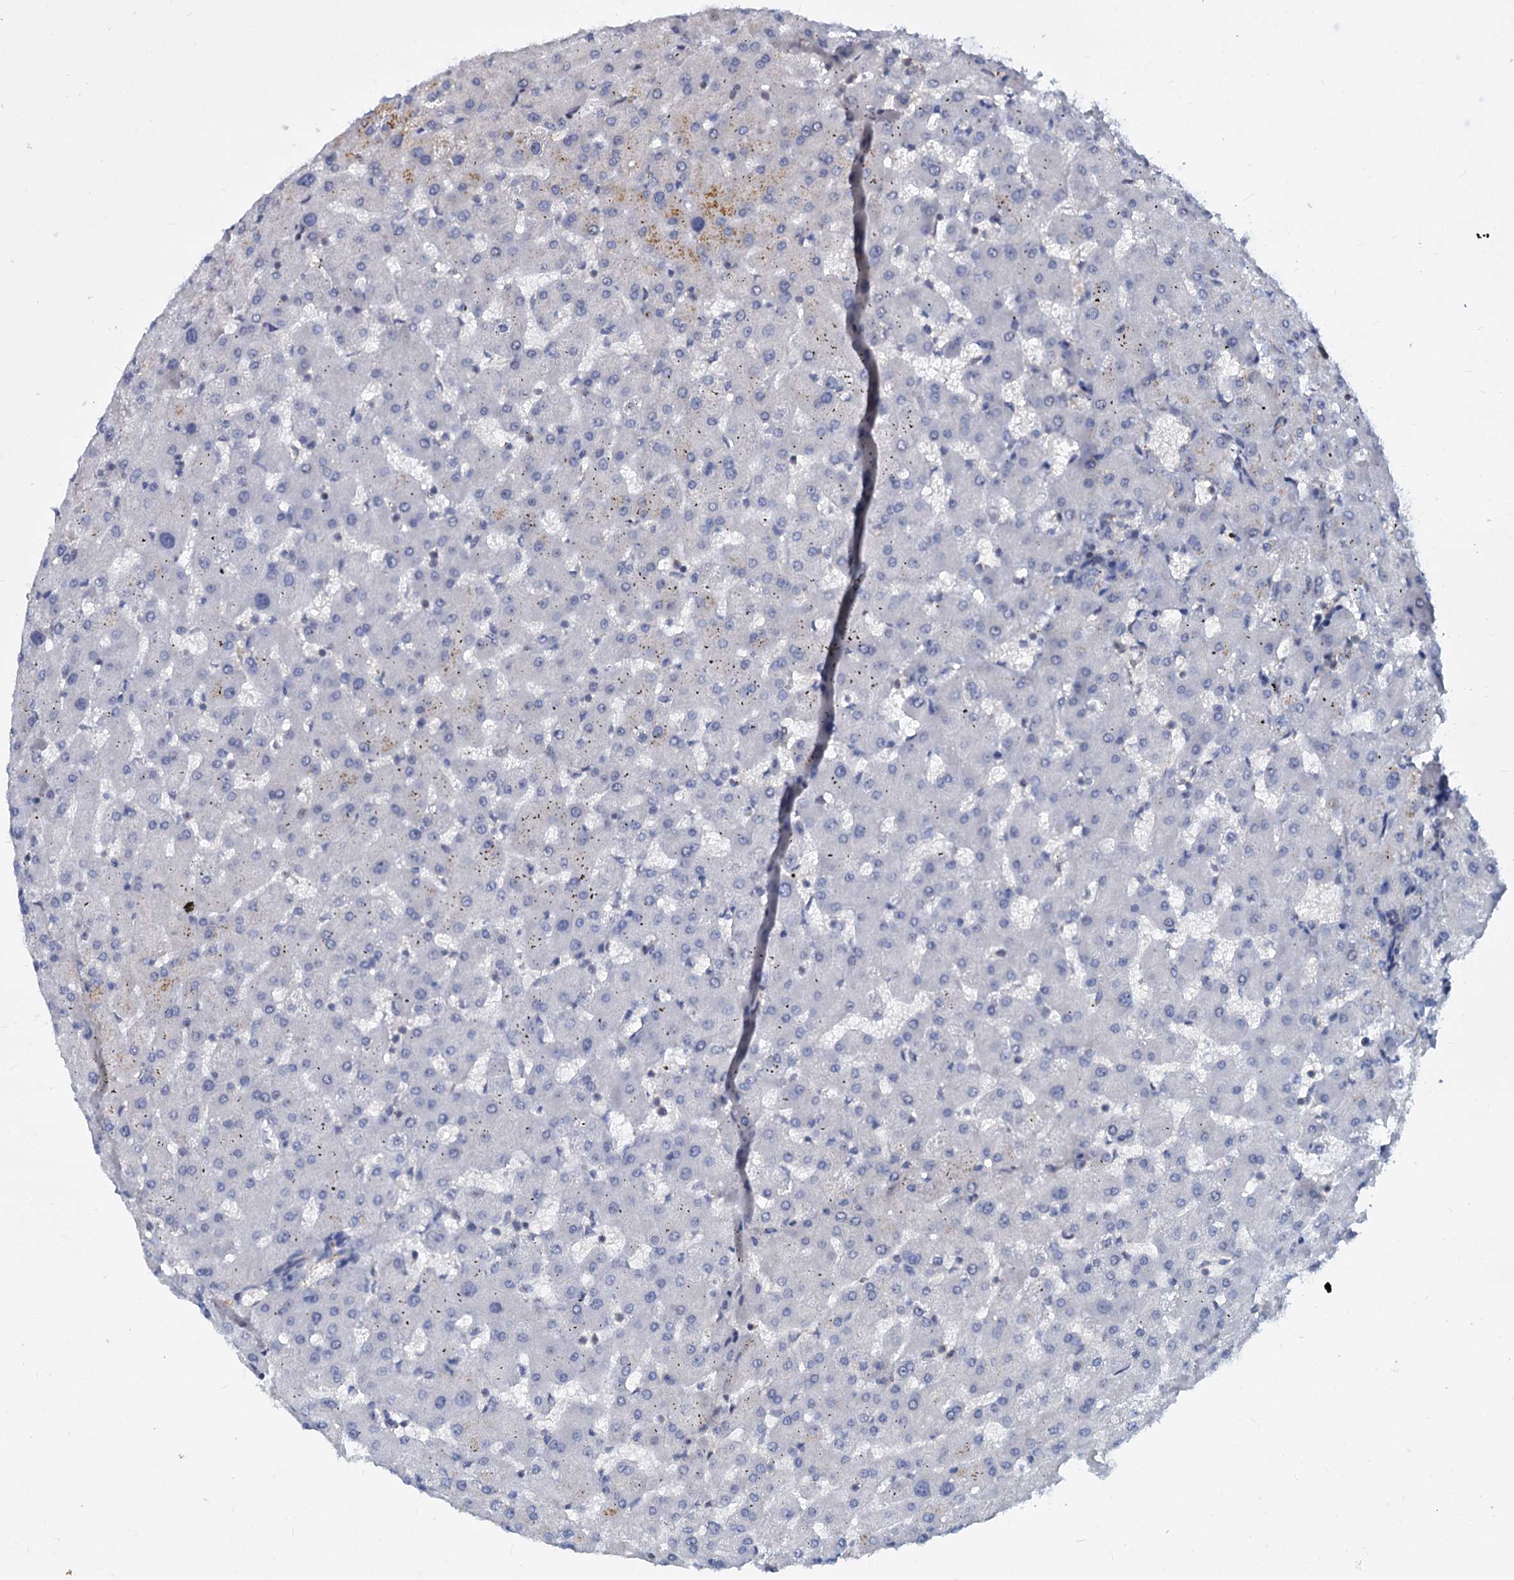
{"staining": {"intensity": "negative", "quantity": "none", "location": "none"}, "tissue": "liver", "cell_type": "Cholangiocytes", "image_type": "normal", "snomed": [{"axis": "morphology", "description": "Normal tissue, NOS"}, {"axis": "topography", "description": "Liver"}], "caption": "The histopathology image displays no significant staining in cholangiocytes of liver.", "gene": "UBLCP1", "patient": {"sex": "female", "age": 63}}